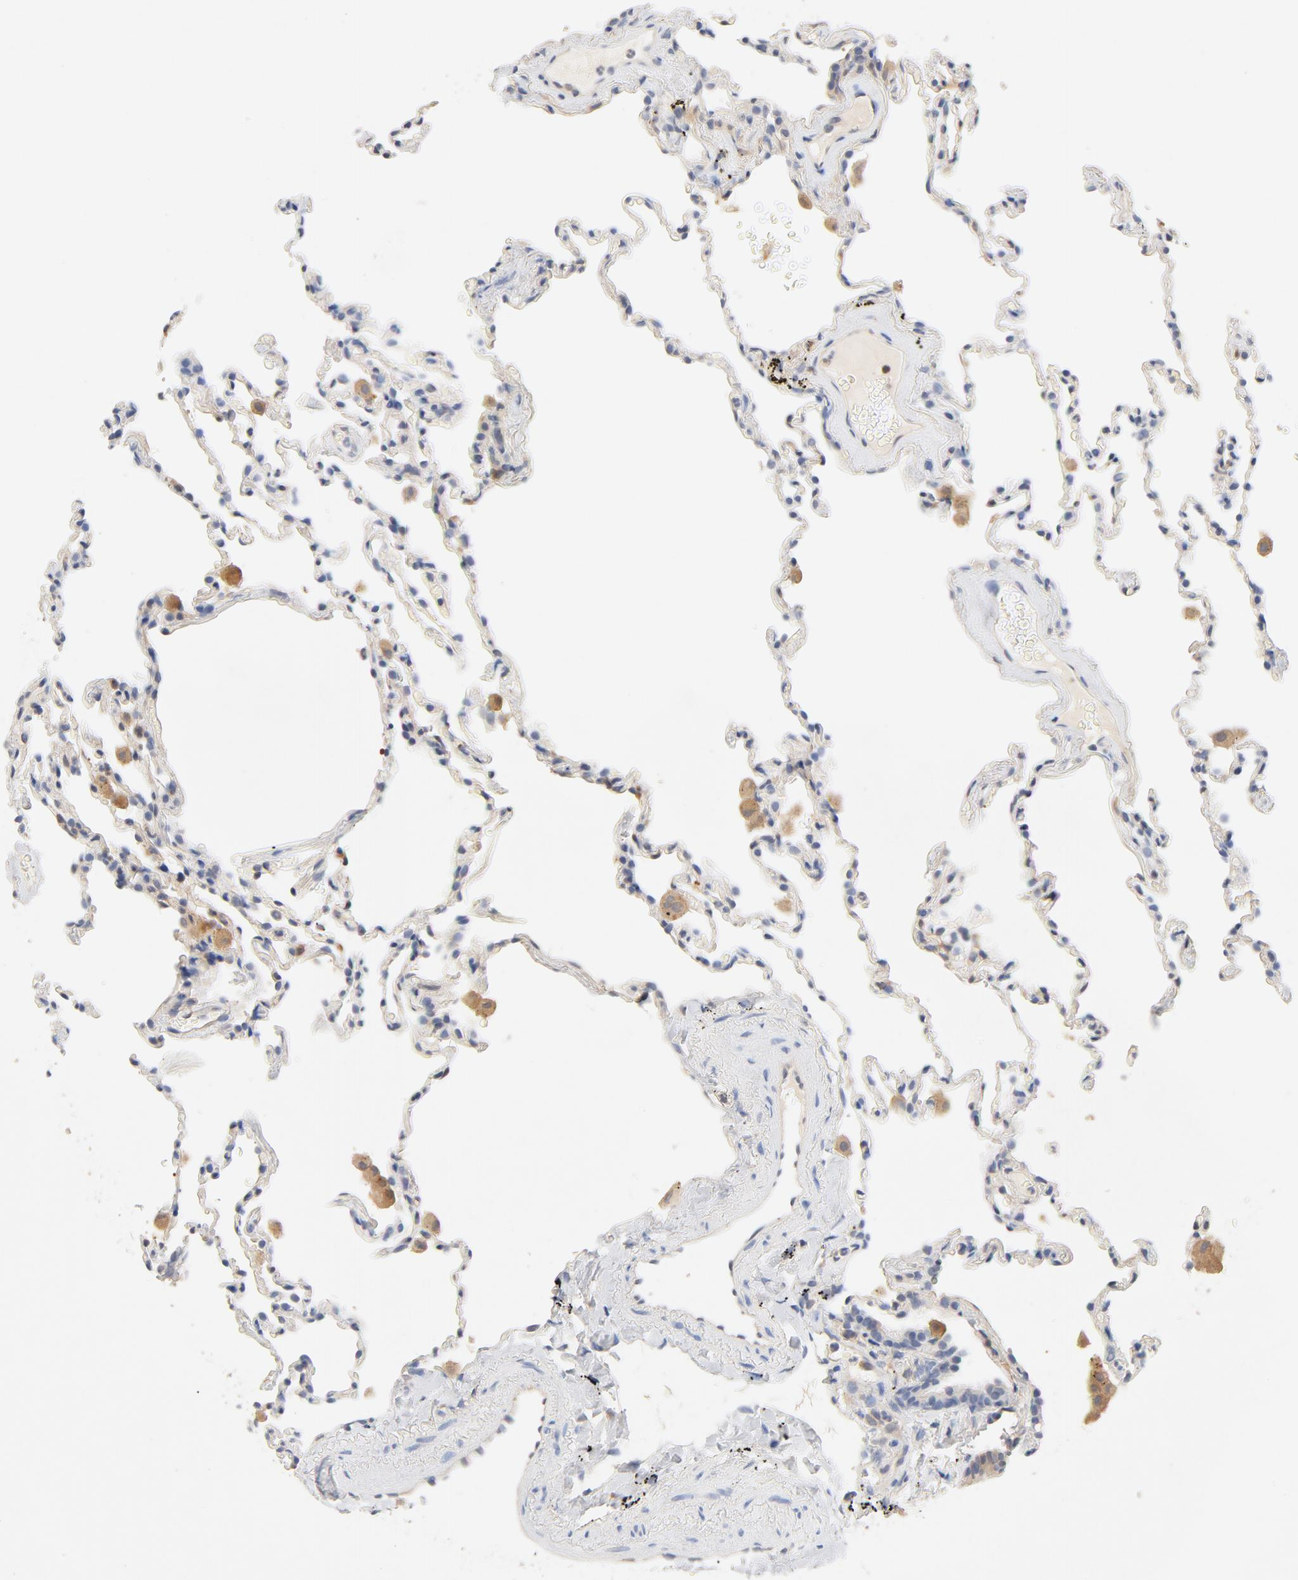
{"staining": {"intensity": "negative", "quantity": "none", "location": "none"}, "tissue": "lung", "cell_type": "Alveolar cells", "image_type": "normal", "snomed": [{"axis": "morphology", "description": "Normal tissue, NOS"}, {"axis": "morphology", "description": "Soft tissue tumor metastatic"}, {"axis": "topography", "description": "Lung"}], "caption": "Immunohistochemistry (IHC) micrograph of unremarkable lung: lung stained with DAB (3,3'-diaminobenzidine) exhibits no significant protein positivity in alveolar cells.", "gene": "STAT1", "patient": {"sex": "male", "age": 59}}